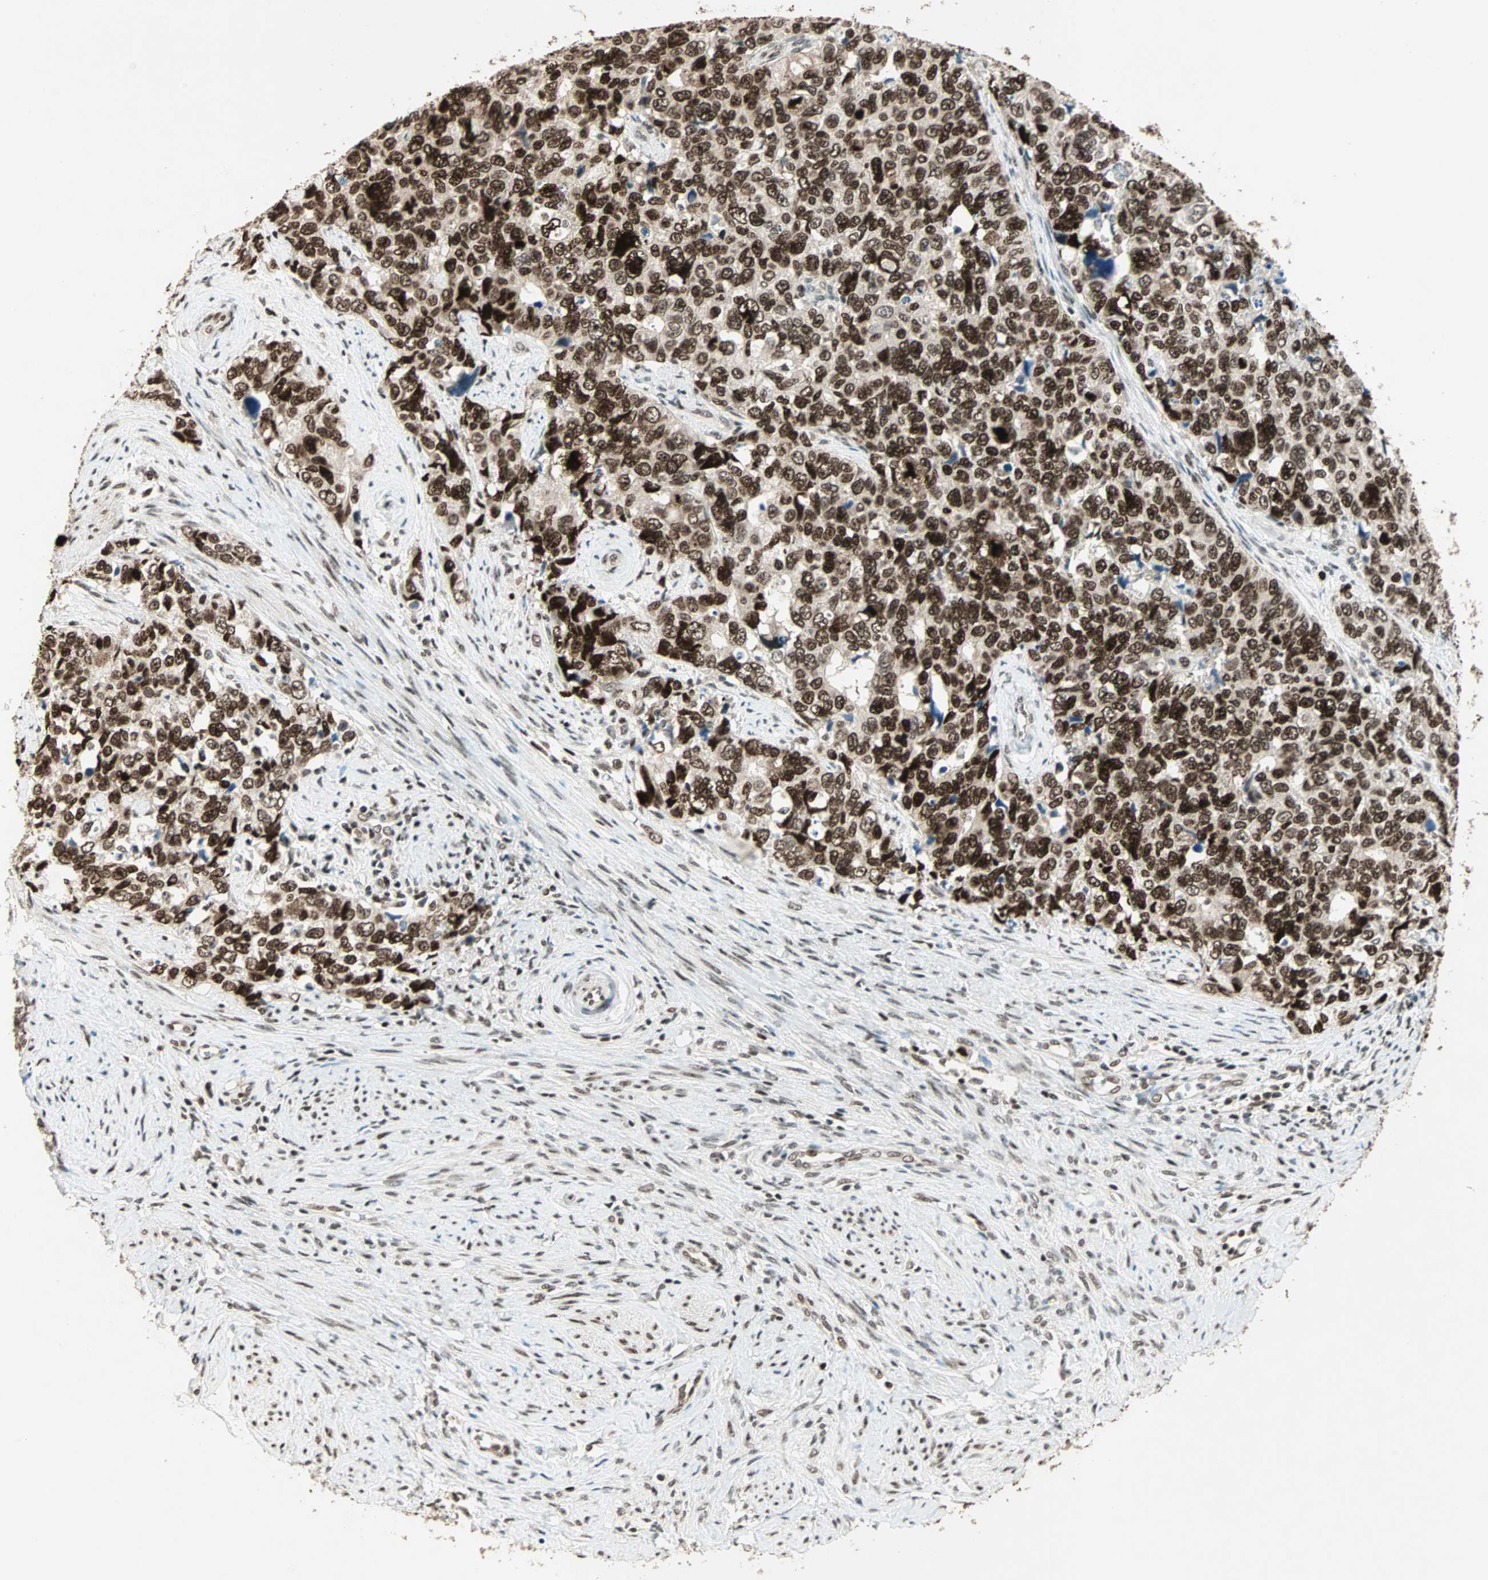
{"staining": {"intensity": "strong", "quantity": ">75%", "location": "nuclear"}, "tissue": "cervical cancer", "cell_type": "Tumor cells", "image_type": "cancer", "snomed": [{"axis": "morphology", "description": "Squamous cell carcinoma, NOS"}, {"axis": "topography", "description": "Cervix"}], "caption": "The image demonstrates immunohistochemical staining of squamous cell carcinoma (cervical). There is strong nuclear positivity is identified in approximately >75% of tumor cells.", "gene": "MDC1", "patient": {"sex": "female", "age": 63}}